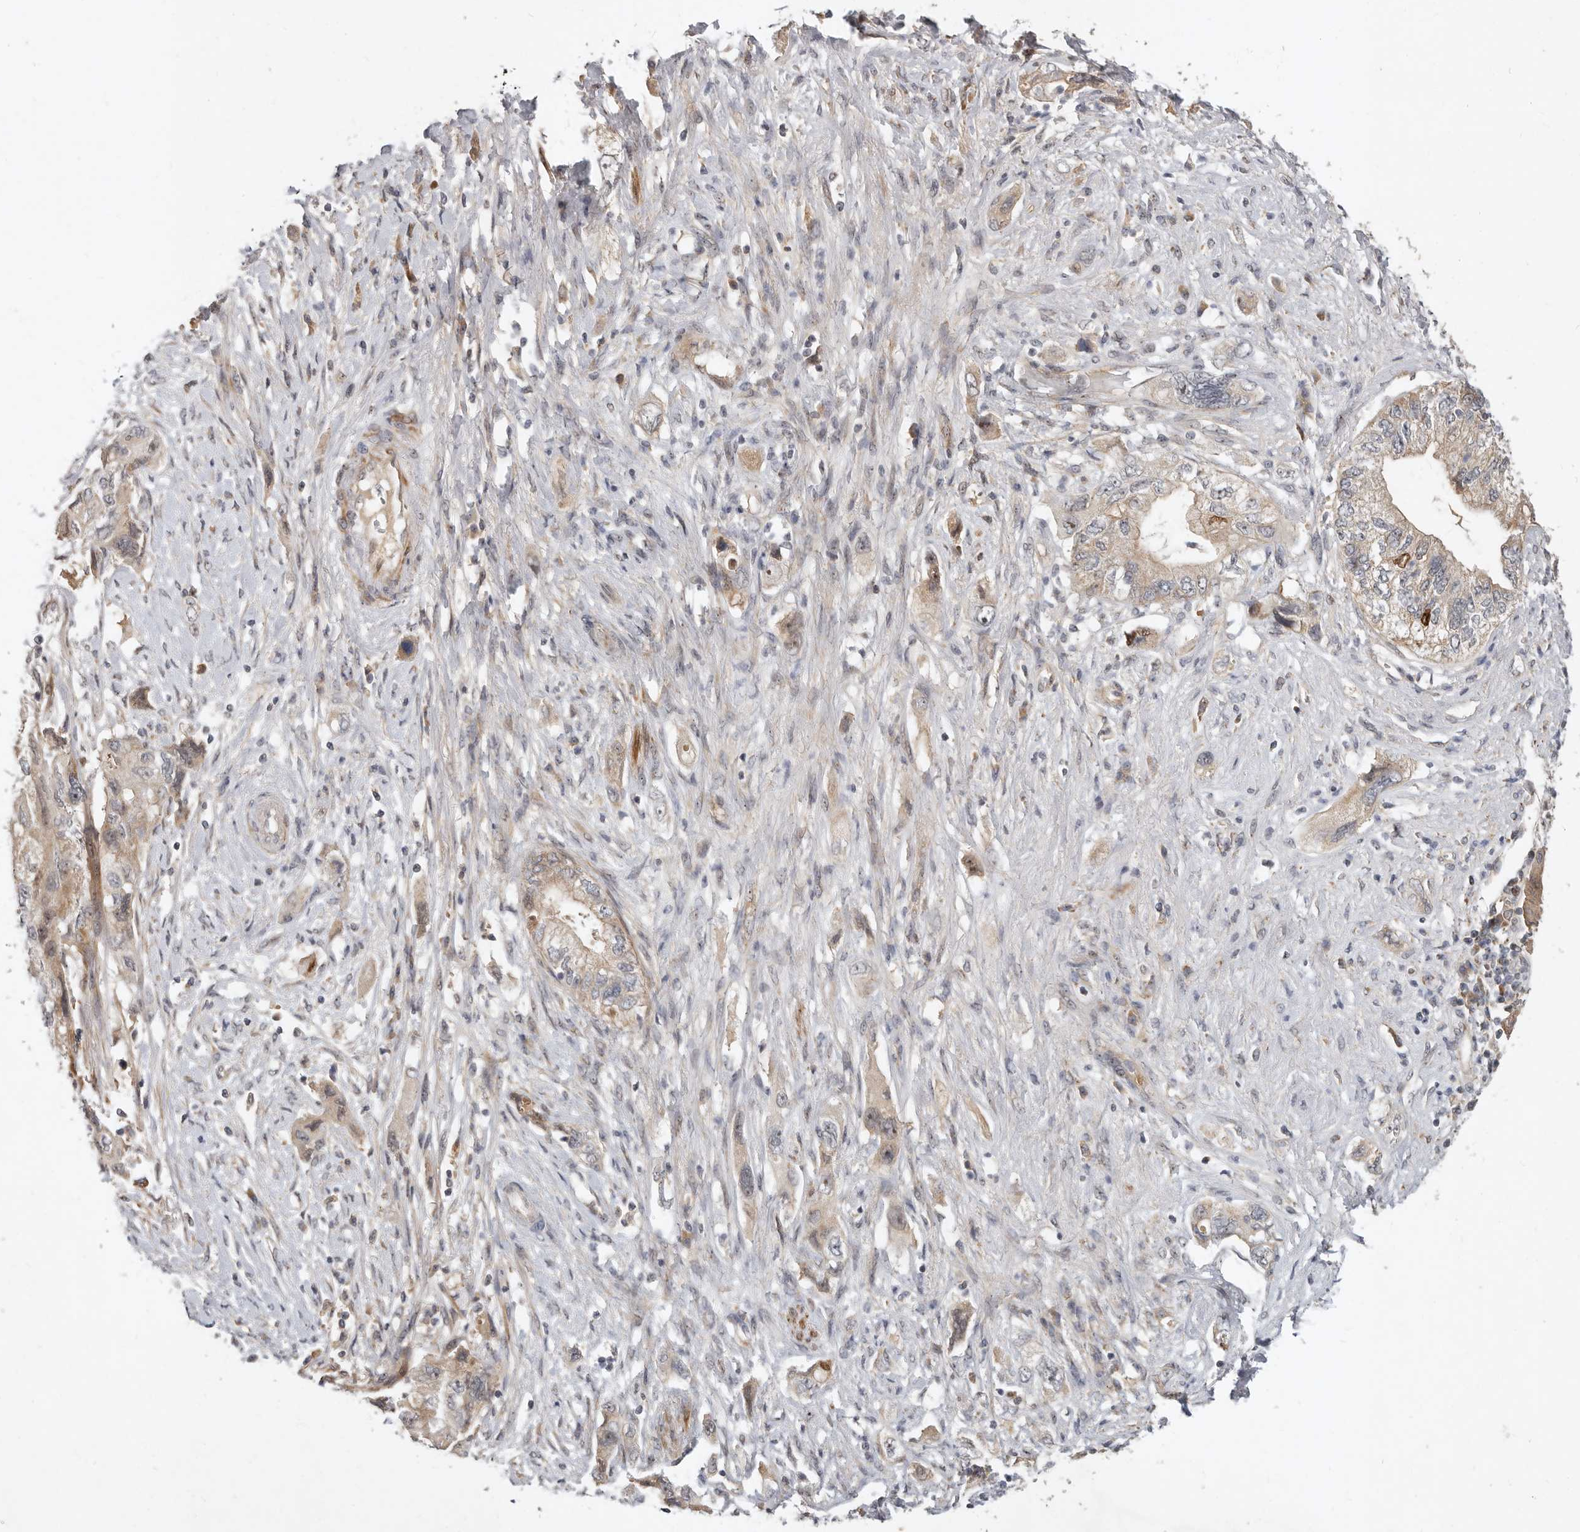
{"staining": {"intensity": "weak", "quantity": ">75%", "location": "cytoplasmic/membranous"}, "tissue": "pancreatic cancer", "cell_type": "Tumor cells", "image_type": "cancer", "snomed": [{"axis": "morphology", "description": "Adenocarcinoma, NOS"}, {"axis": "topography", "description": "Pancreas"}], "caption": "Human adenocarcinoma (pancreatic) stained with a protein marker demonstrates weak staining in tumor cells.", "gene": "MICALL2", "patient": {"sex": "female", "age": 73}}